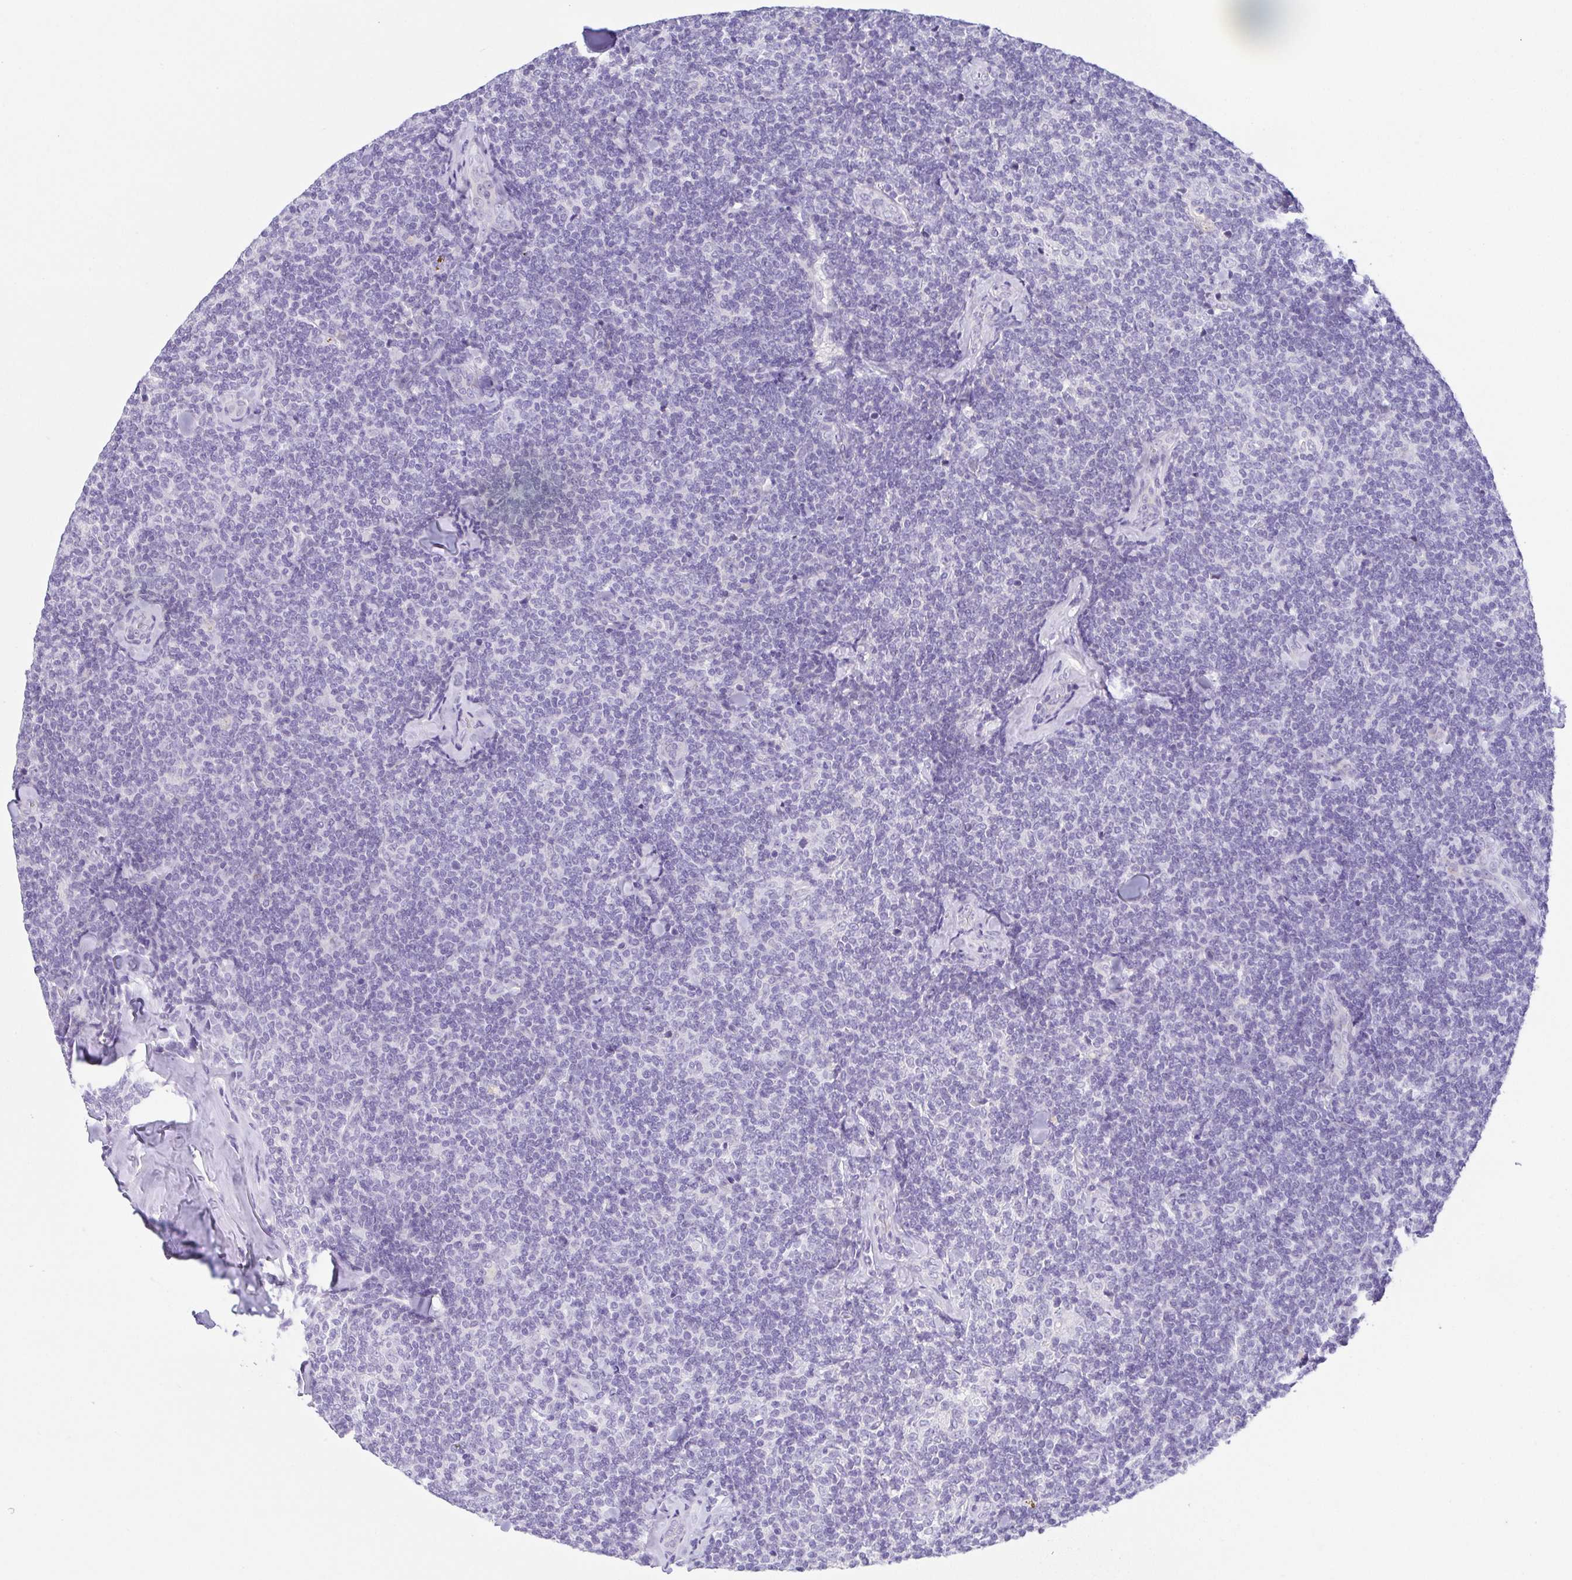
{"staining": {"intensity": "negative", "quantity": "none", "location": "none"}, "tissue": "lymphoma", "cell_type": "Tumor cells", "image_type": "cancer", "snomed": [{"axis": "morphology", "description": "Malignant lymphoma, non-Hodgkin's type, Low grade"}, {"axis": "topography", "description": "Lymph node"}], "caption": "IHC of lymphoma exhibits no positivity in tumor cells.", "gene": "HAPLN2", "patient": {"sex": "female", "age": 56}}